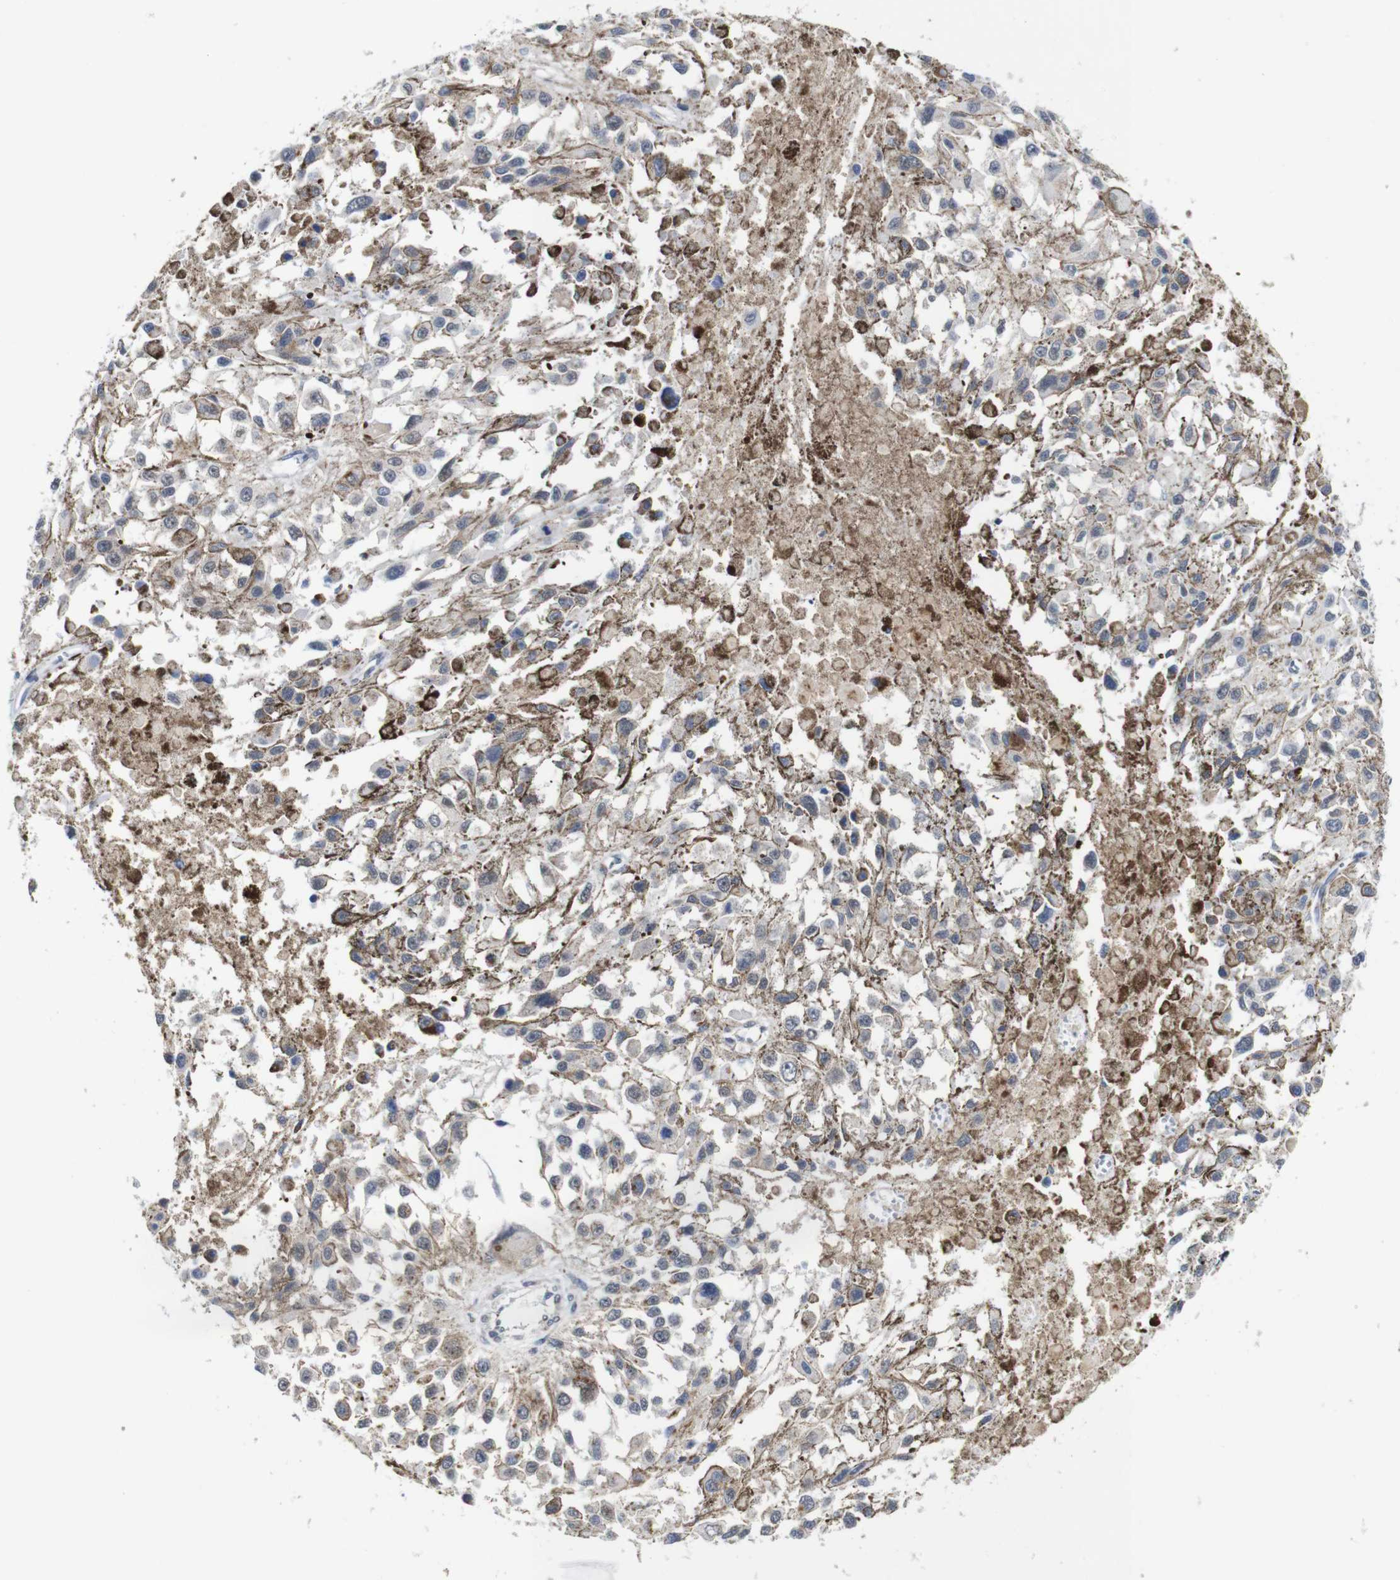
{"staining": {"intensity": "weak", "quantity": "<25%", "location": "cytoplasmic/membranous"}, "tissue": "melanoma", "cell_type": "Tumor cells", "image_type": "cancer", "snomed": [{"axis": "morphology", "description": "Malignant melanoma, Metastatic site"}, {"axis": "topography", "description": "Lymph node"}], "caption": "Tumor cells show no significant protein positivity in melanoma. (Stains: DAB immunohistochemistry with hematoxylin counter stain, Microscopy: brightfield microscopy at high magnification).", "gene": "FURIN", "patient": {"sex": "male", "age": 59}}